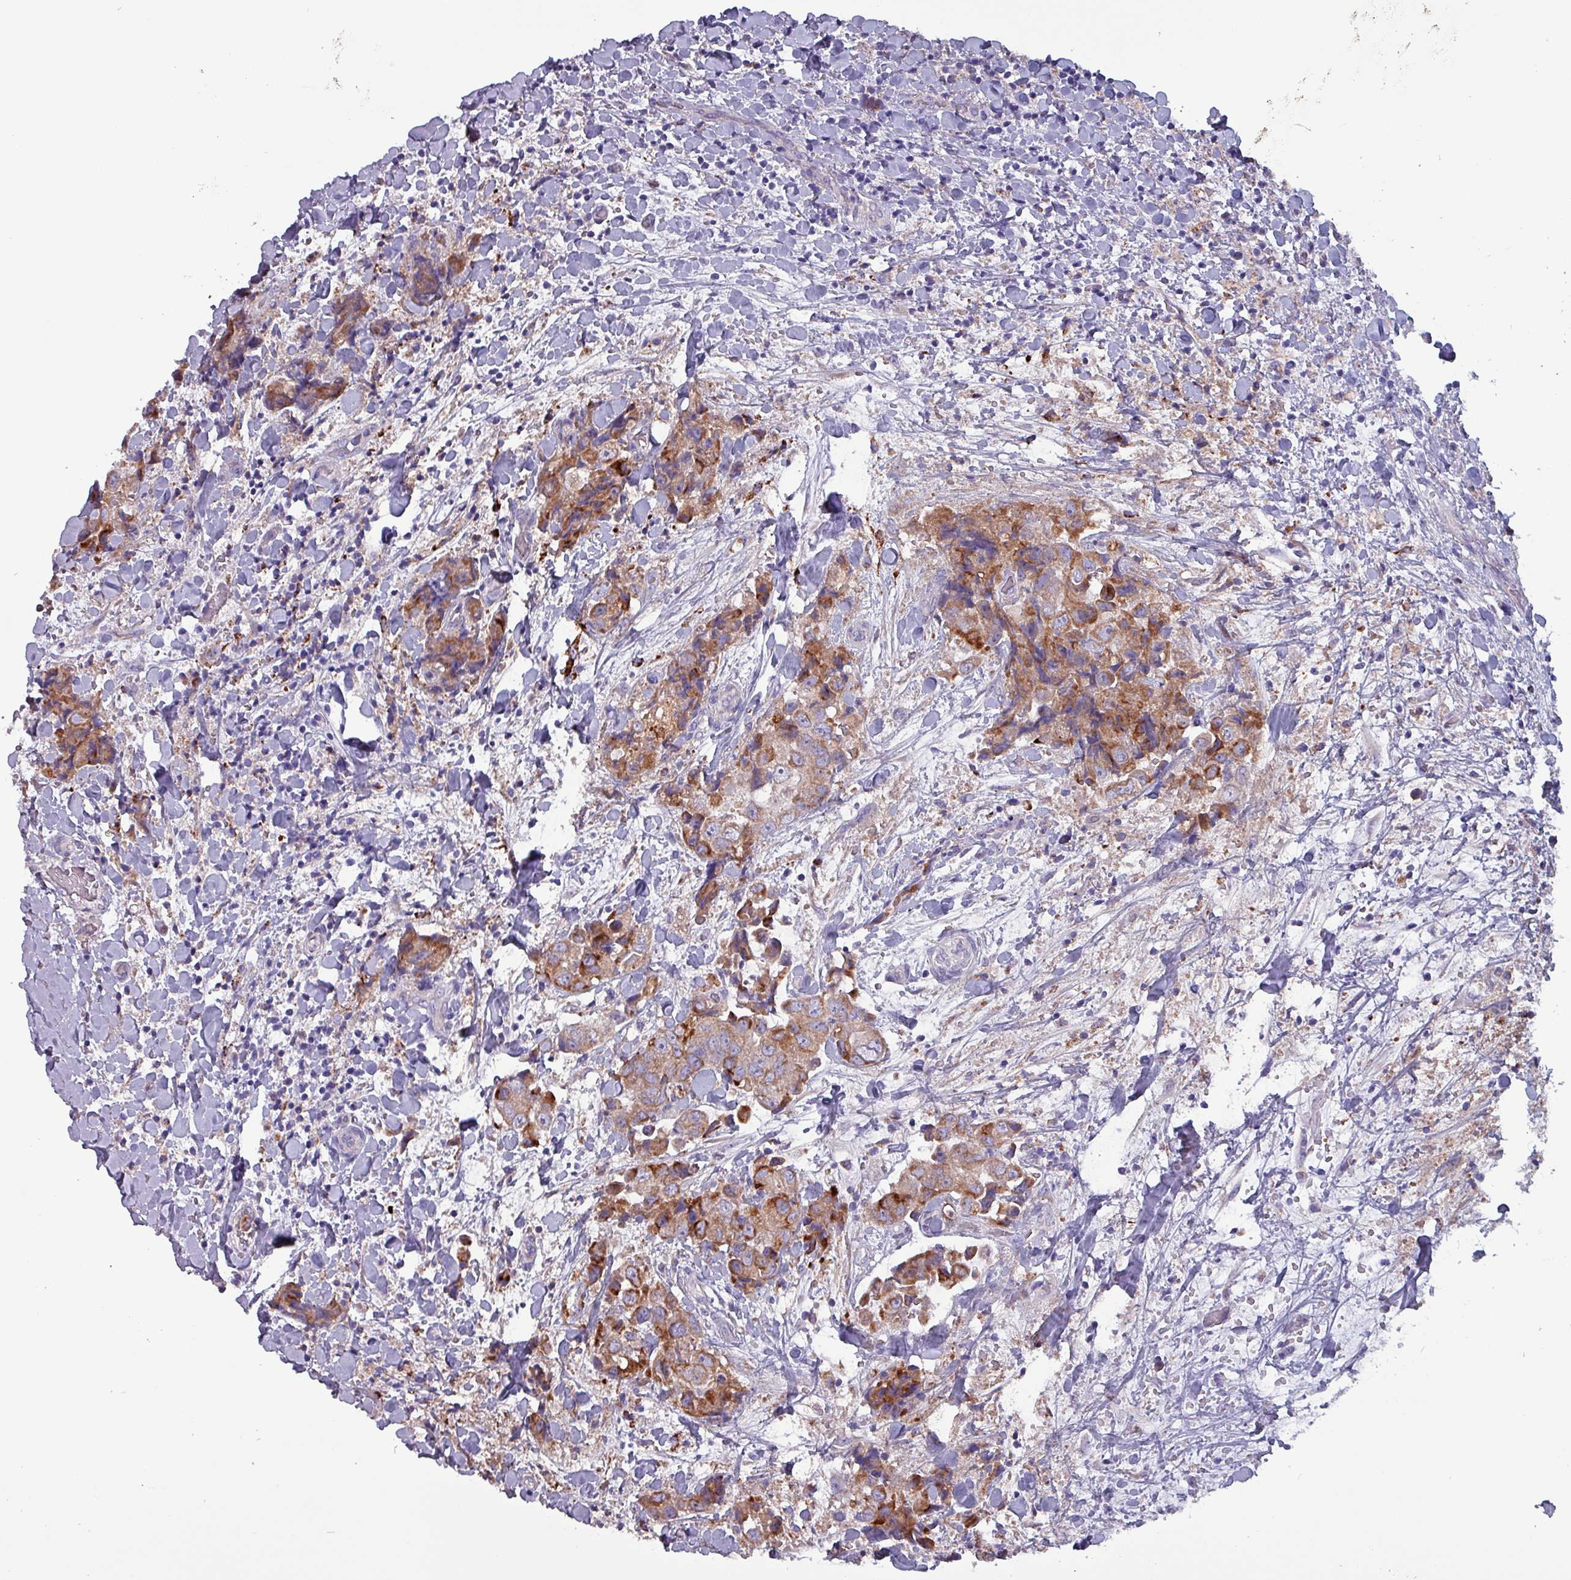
{"staining": {"intensity": "moderate", "quantity": ">75%", "location": "cytoplasmic/membranous"}, "tissue": "breast cancer", "cell_type": "Tumor cells", "image_type": "cancer", "snomed": [{"axis": "morphology", "description": "Normal tissue, NOS"}, {"axis": "morphology", "description": "Duct carcinoma"}, {"axis": "topography", "description": "Breast"}], "caption": "Immunohistochemistry (IHC) photomicrograph of human breast cancer (intraductal carcinoma) stained for a protein (brown), which exhibits medium levels of moderate cytoplasmic/membranous staining in approximately >75% of tumor cells.", "gene": "HSD3B7", "patient": {"sex": "female", "age": 62}}